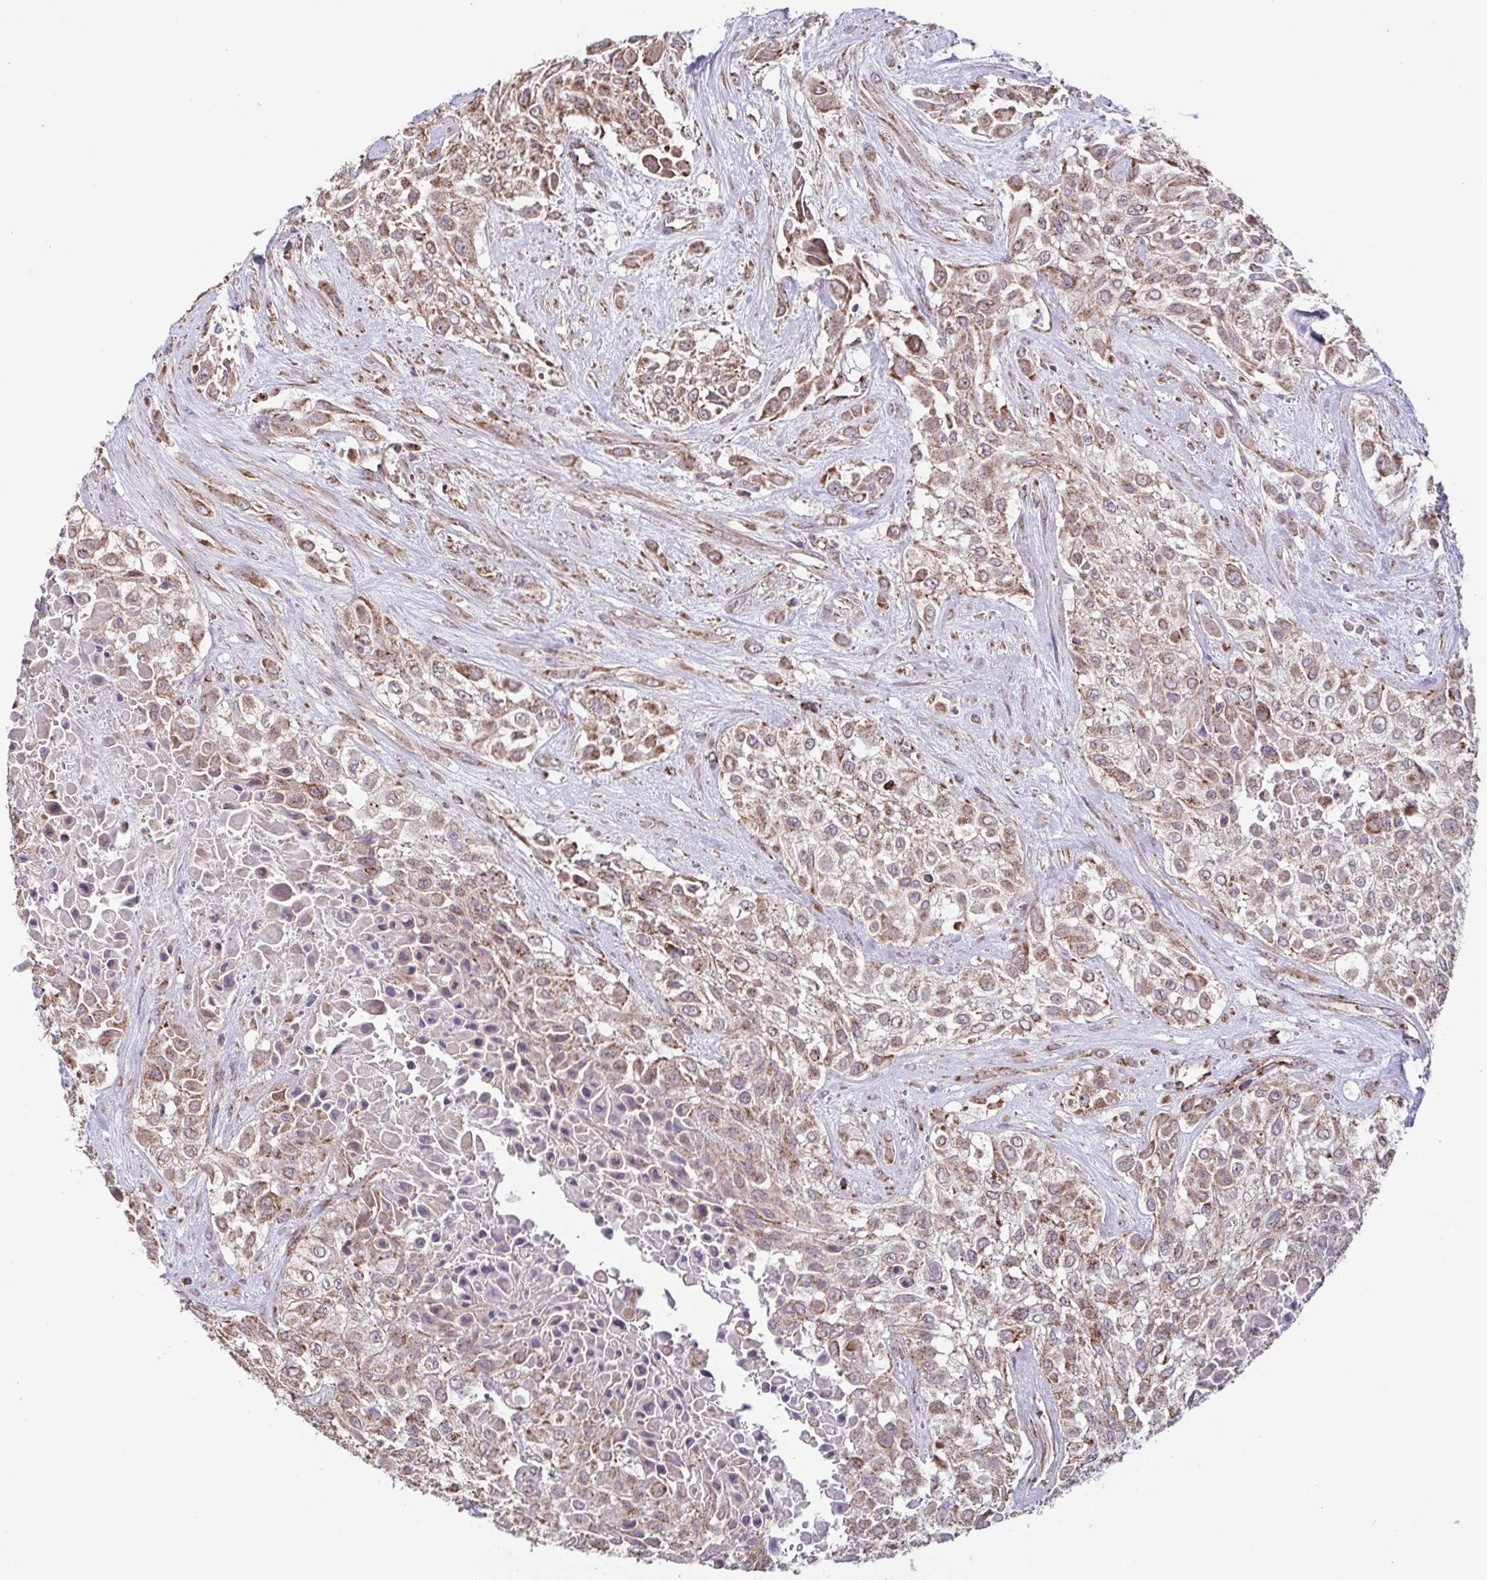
{"staining": {"intensity": "moderate", "quantity": ">75%", "location": "cytoplasmic/membranous"}, "tissue": "urothelial cancer", "cell_type": "Tumor cells", "image_type": "cancer", "snomed": [{"axis": "morphology", "description": "Urothelial carcinoma, High grade"}, {"axis": "topography", "description": "Urinary bladder"}], "caption": "Human urothelial cancer stained for a protein (brown) exhibits moderate cytoplasmic/membranous positive expression in about >75% of tumor cells.", "gene": "DIP2B", "patient": {"sex": "male", "age": 57}}